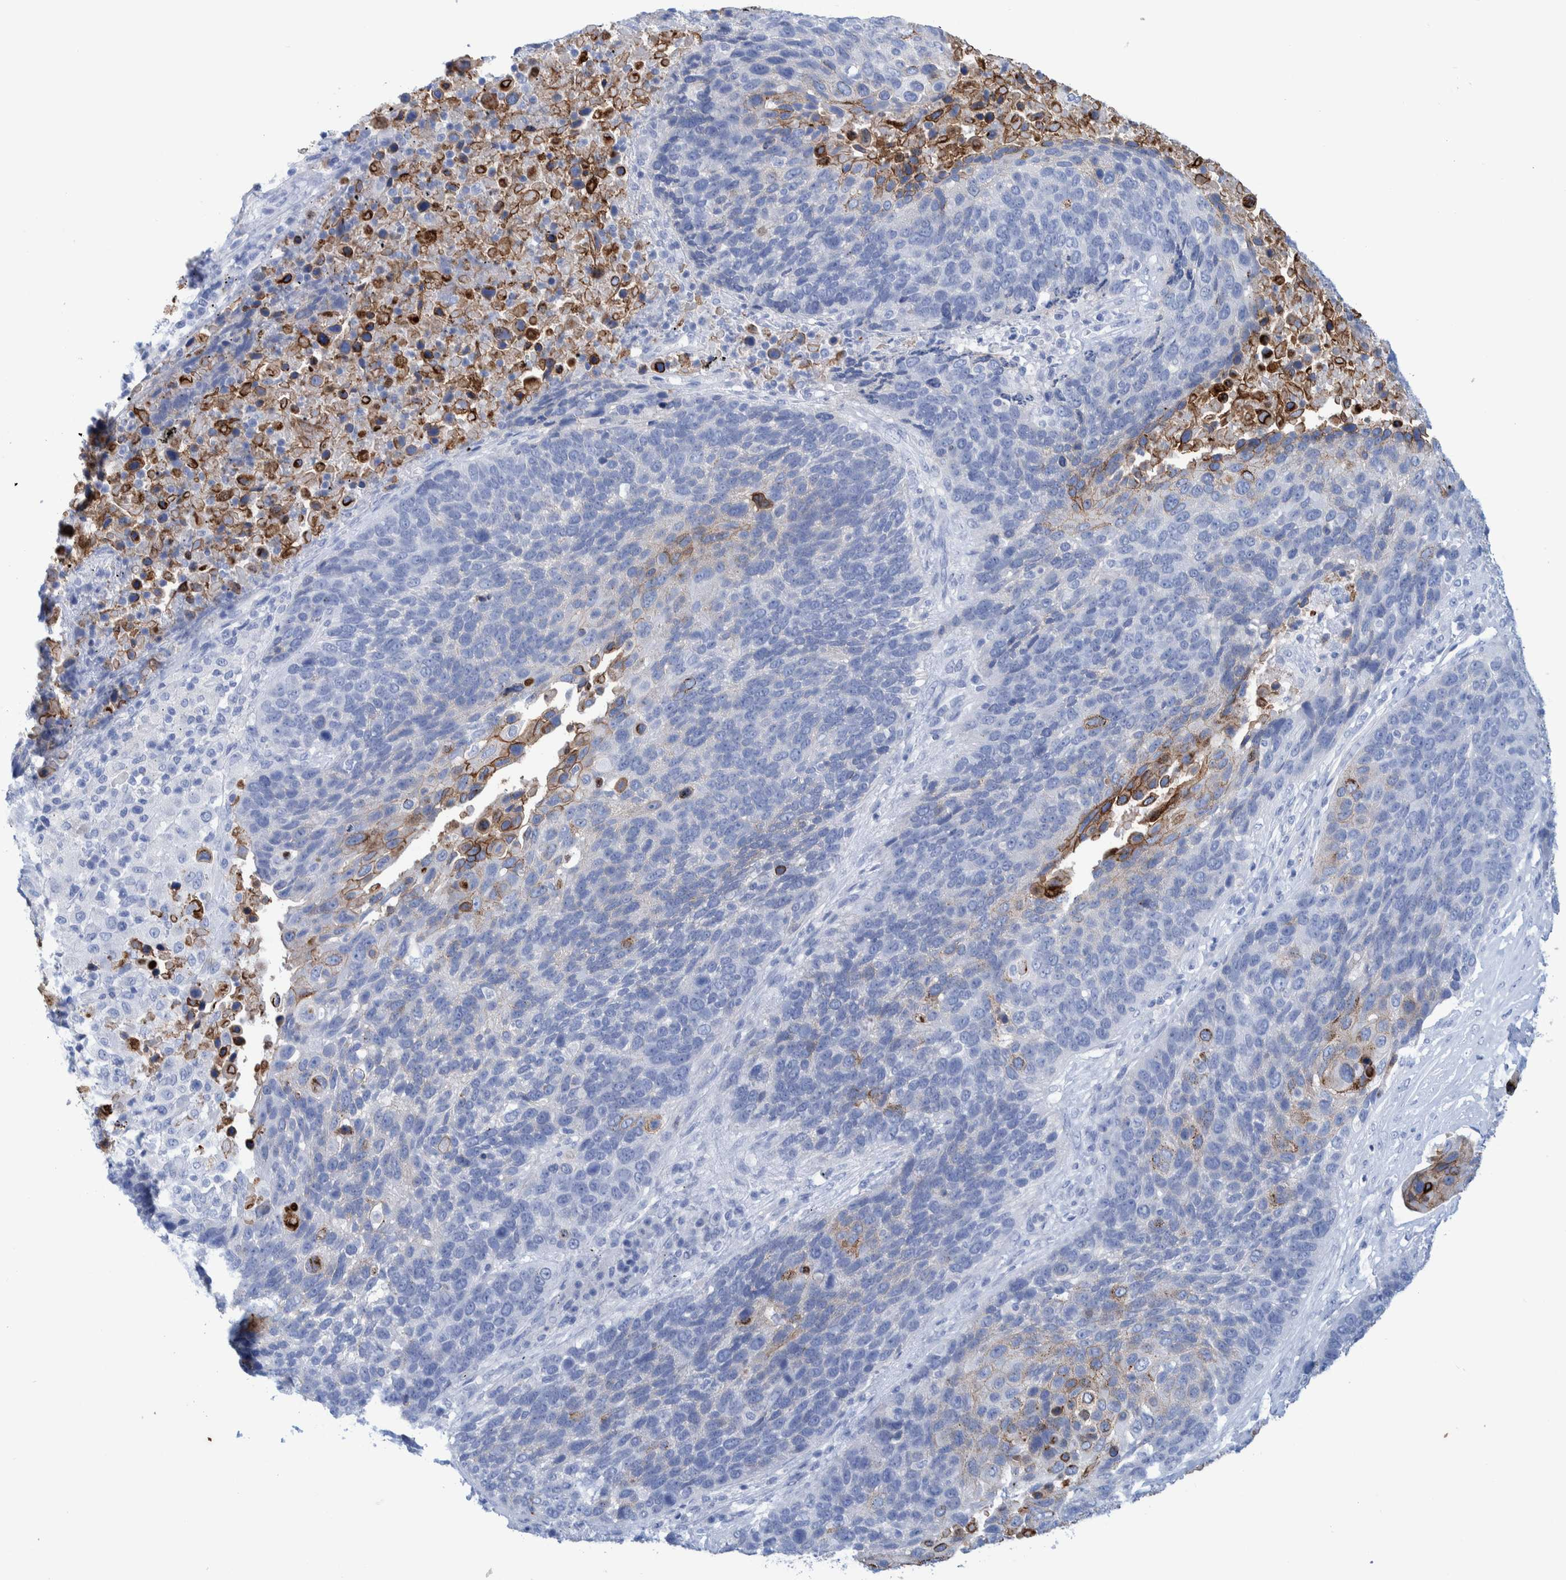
{"staining": {"intensity": "moderate", "quantity": "<25%", "location": "cytoplasmic/membranous"}, "tissue": "lung cancer", "cell_type": "Tumor cells", "image_type": "cancer", "snomed": [{"axis": "morphology", "description": "Squamous cell carcinoma, NOS"}, {"axis": "topography", "description": "Lung"}], "caption": "Lung cancer (squamous cell carcinoma) tissue demonstrates moderate cytoplasmic/membranous staining in about <25% of tumor cells, visualized by immunohistochemistry. Using DAB (brown) and hematoxylin (blue) stains, captured at high magnification using brightfield microscopy.", "gene": "PERP", "patient": {"sex": "male", "age": 66}}